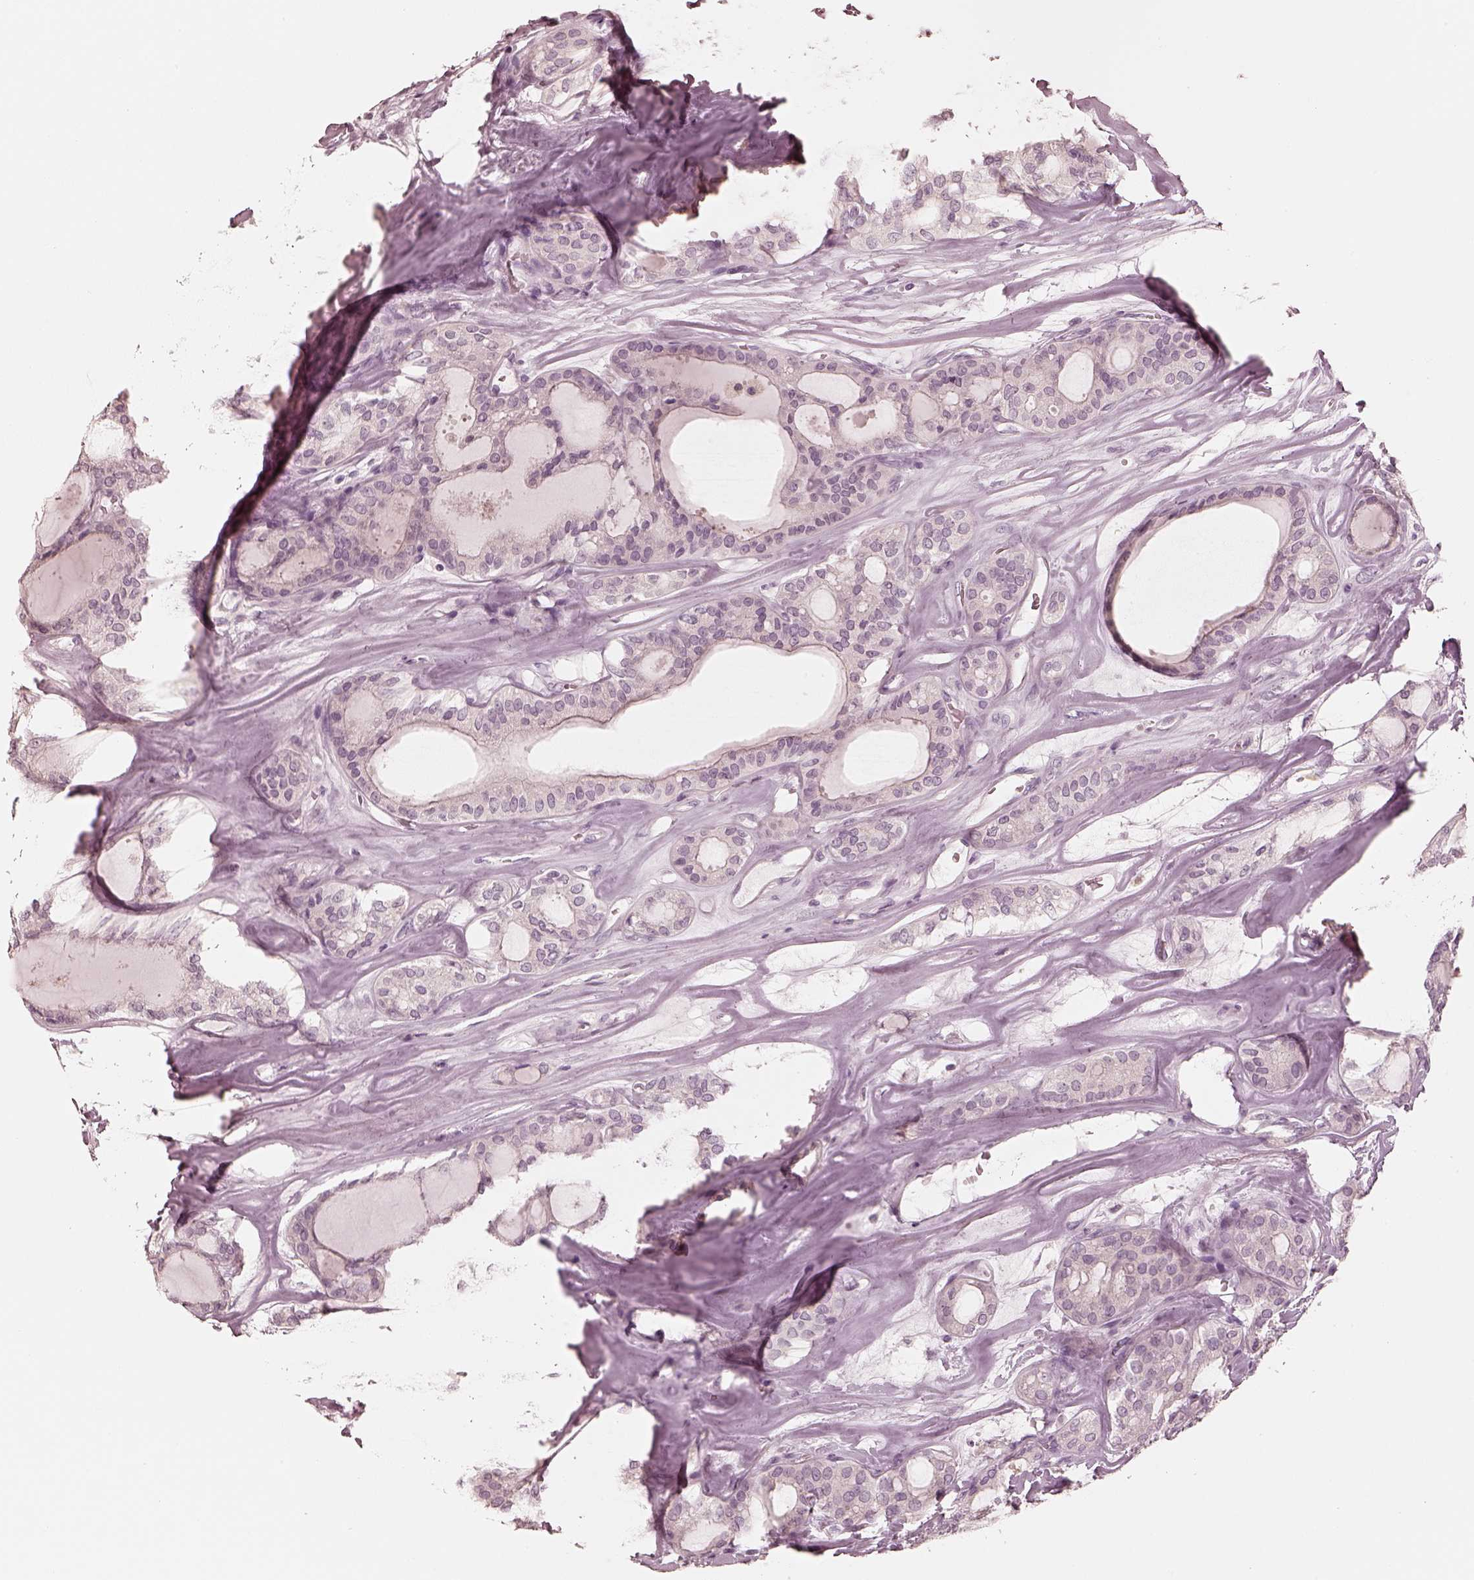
{"staining": {"intensity": "negative", "quantity": "none", "location": "none"}, "tissue": "thyroid cancer", "cell_type": "Tumor cells", "image_type": "cancer", "snomed": [{"axis": "morphology", "description": "Follicular adenoma carcinoma, NOS"}, {"axis": "topography", "description": "Thyroid gland"}], "caption": "DAB immunohistochemical staining of follicular adenoma carcinoma (thyroid) demonstrates no significant positivity in tumor cells. (DAB immunohistochemistry (IHC), high magnification).", "gene": "CALR3", "patient": {"sex": "male", "age": 75}}